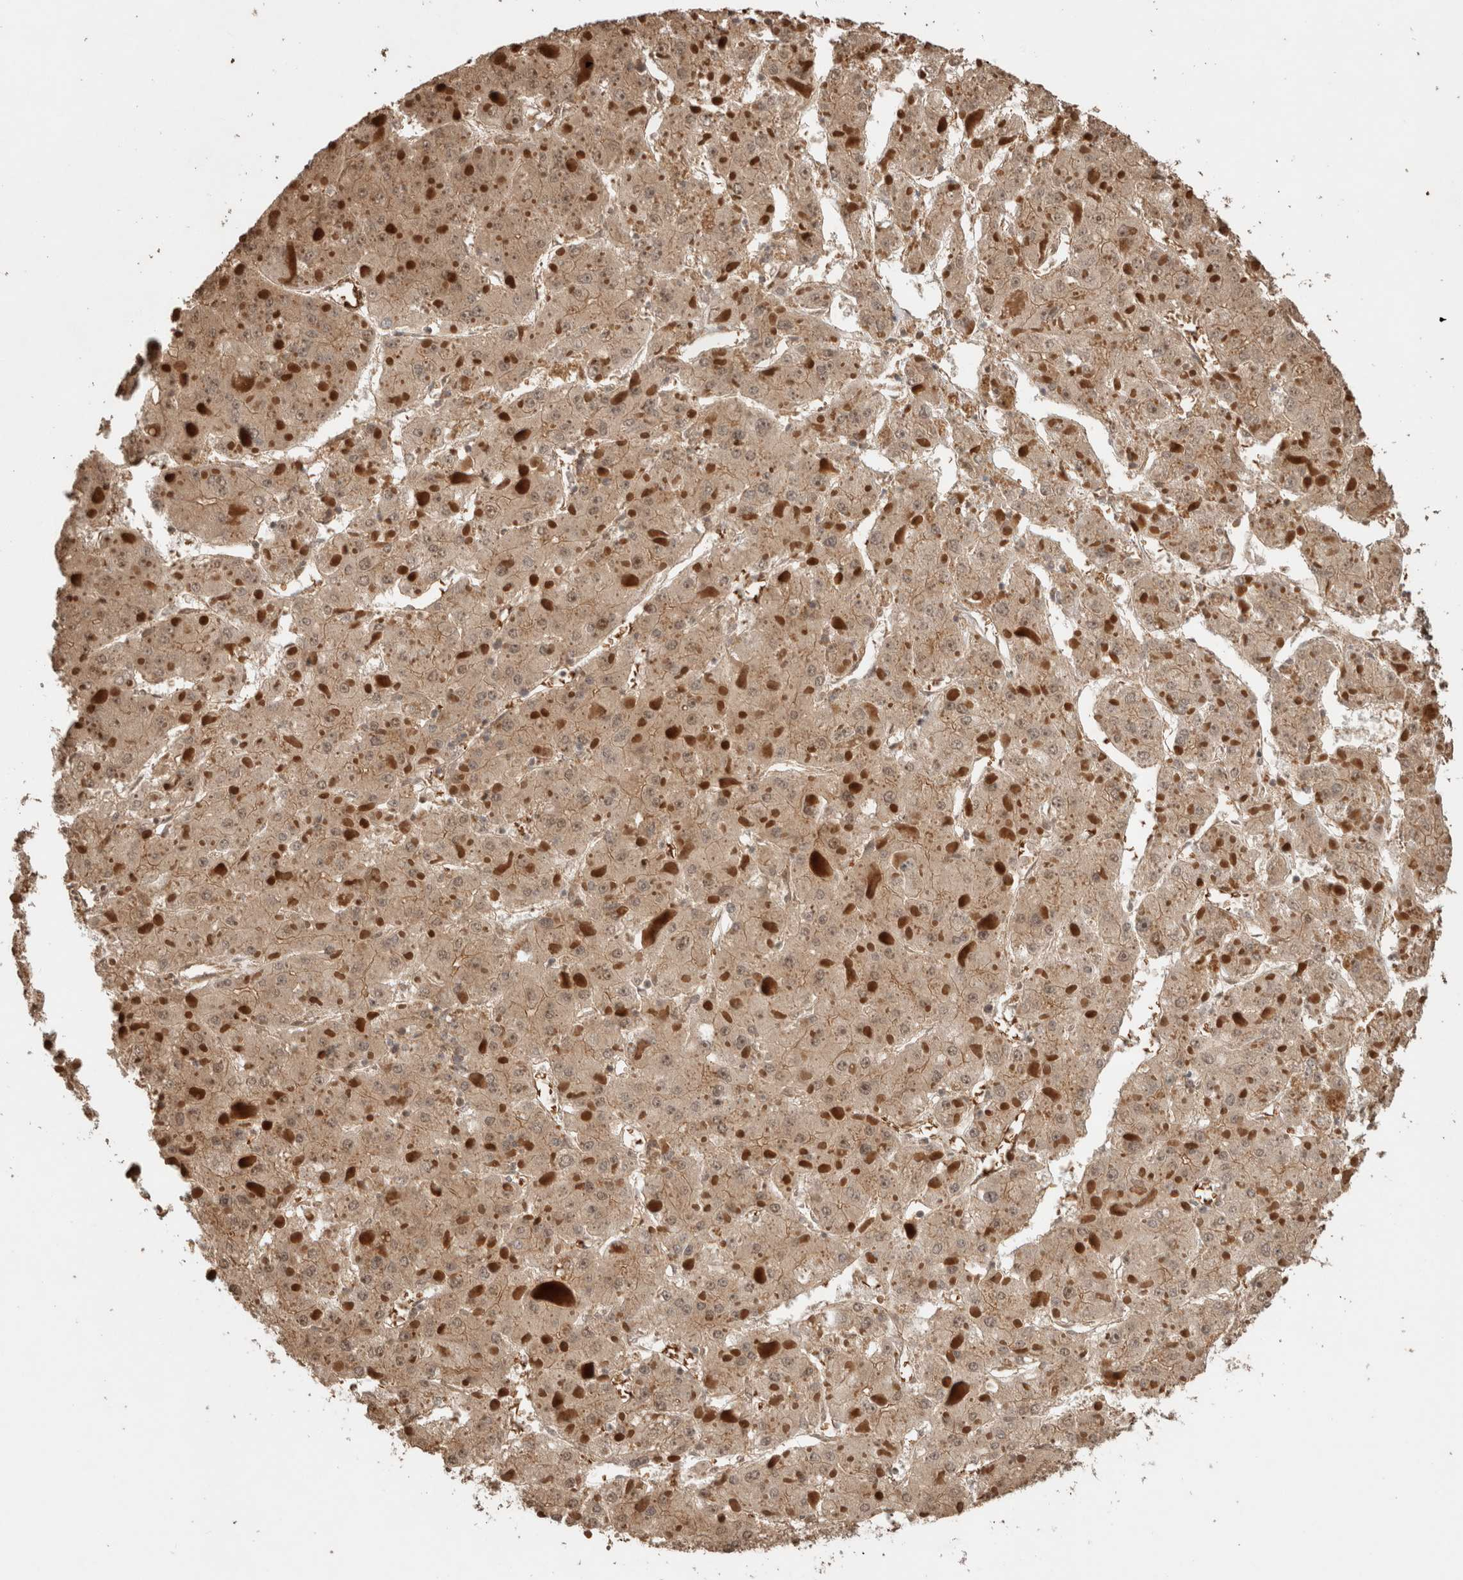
{"staining": {"intensity": "moderate", "quantity": ">75%", "location": "cytoplasmic/membranous"}, "tissue": "liver cancer", "cell_type": "Tumor cells", "image_type": "cancer", "snomed": [{"axis": "morphology", "description": "Carcinoma, Hepatocellular, NOS"}, {"axis": "topography", "description": "Liver"}], "caption": "This micrograph demonstrates immunohistochemistry staining of human liver cancer, with medium moderate cytoplasmic/membranous expression in about >75% of tumor cells.", "gene": "OTUD6B", "patient": {"sex": "female", "age": 73}}